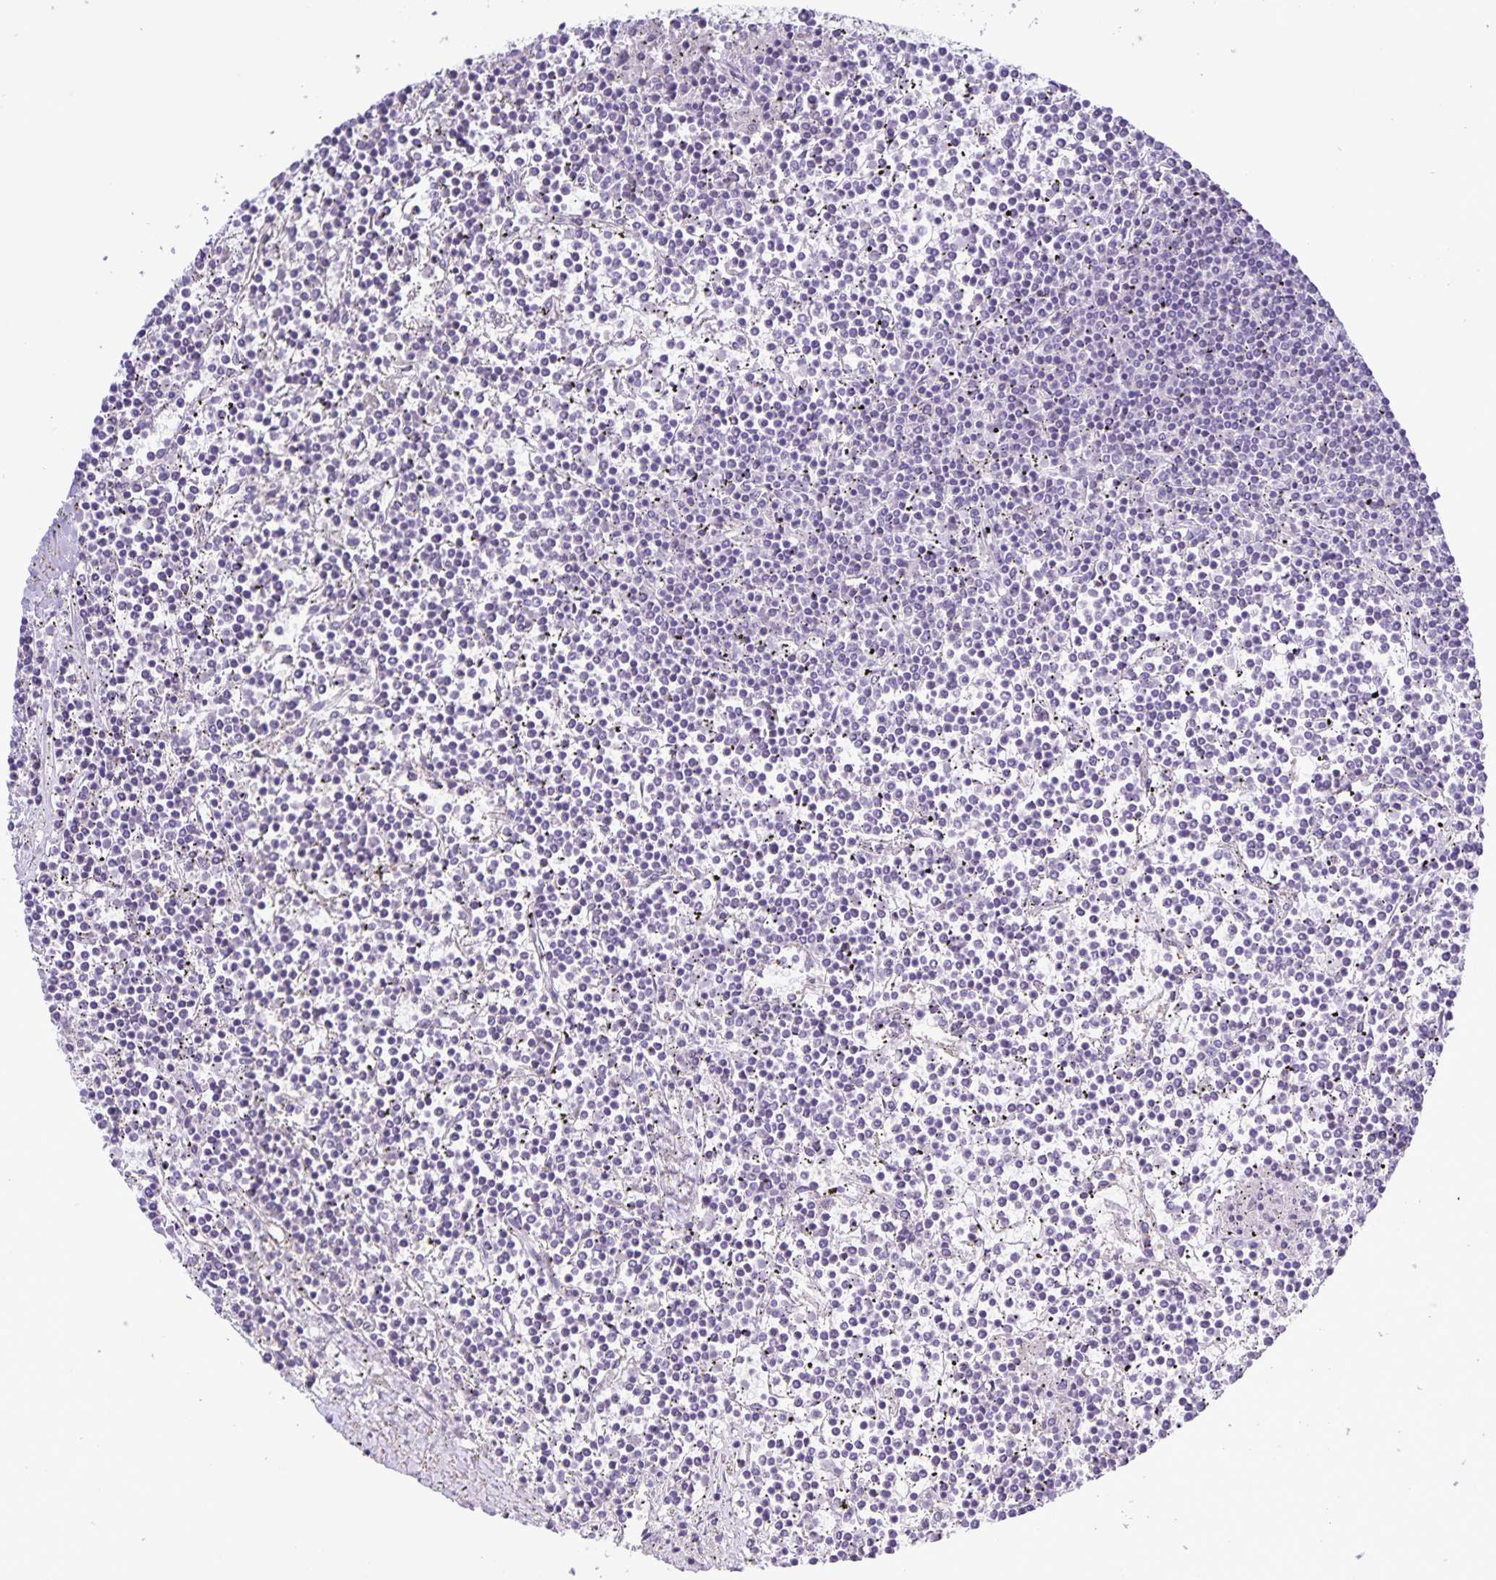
{"staining": {"intensity": "negative", "quantity": "none", "location": "none"}, "tissue": "lymphoma", "cell_type": "Tumor cells", "image_type": "cancer", "snomed": [{"axis": "morphology", "description": "Malignant lymphoma, non-Hodgkin's type, Low grade"}, {"axis": "topography", "description": "Spleen"}], "caption": "This is a image of immunohistochemistry staining of low-grade malignant lymphoma, non-Hodgkin's type, which shows no positivity in tumor cells.", "gene": "ONECUT2", "patient": {"sex": "female", "age": 19}}